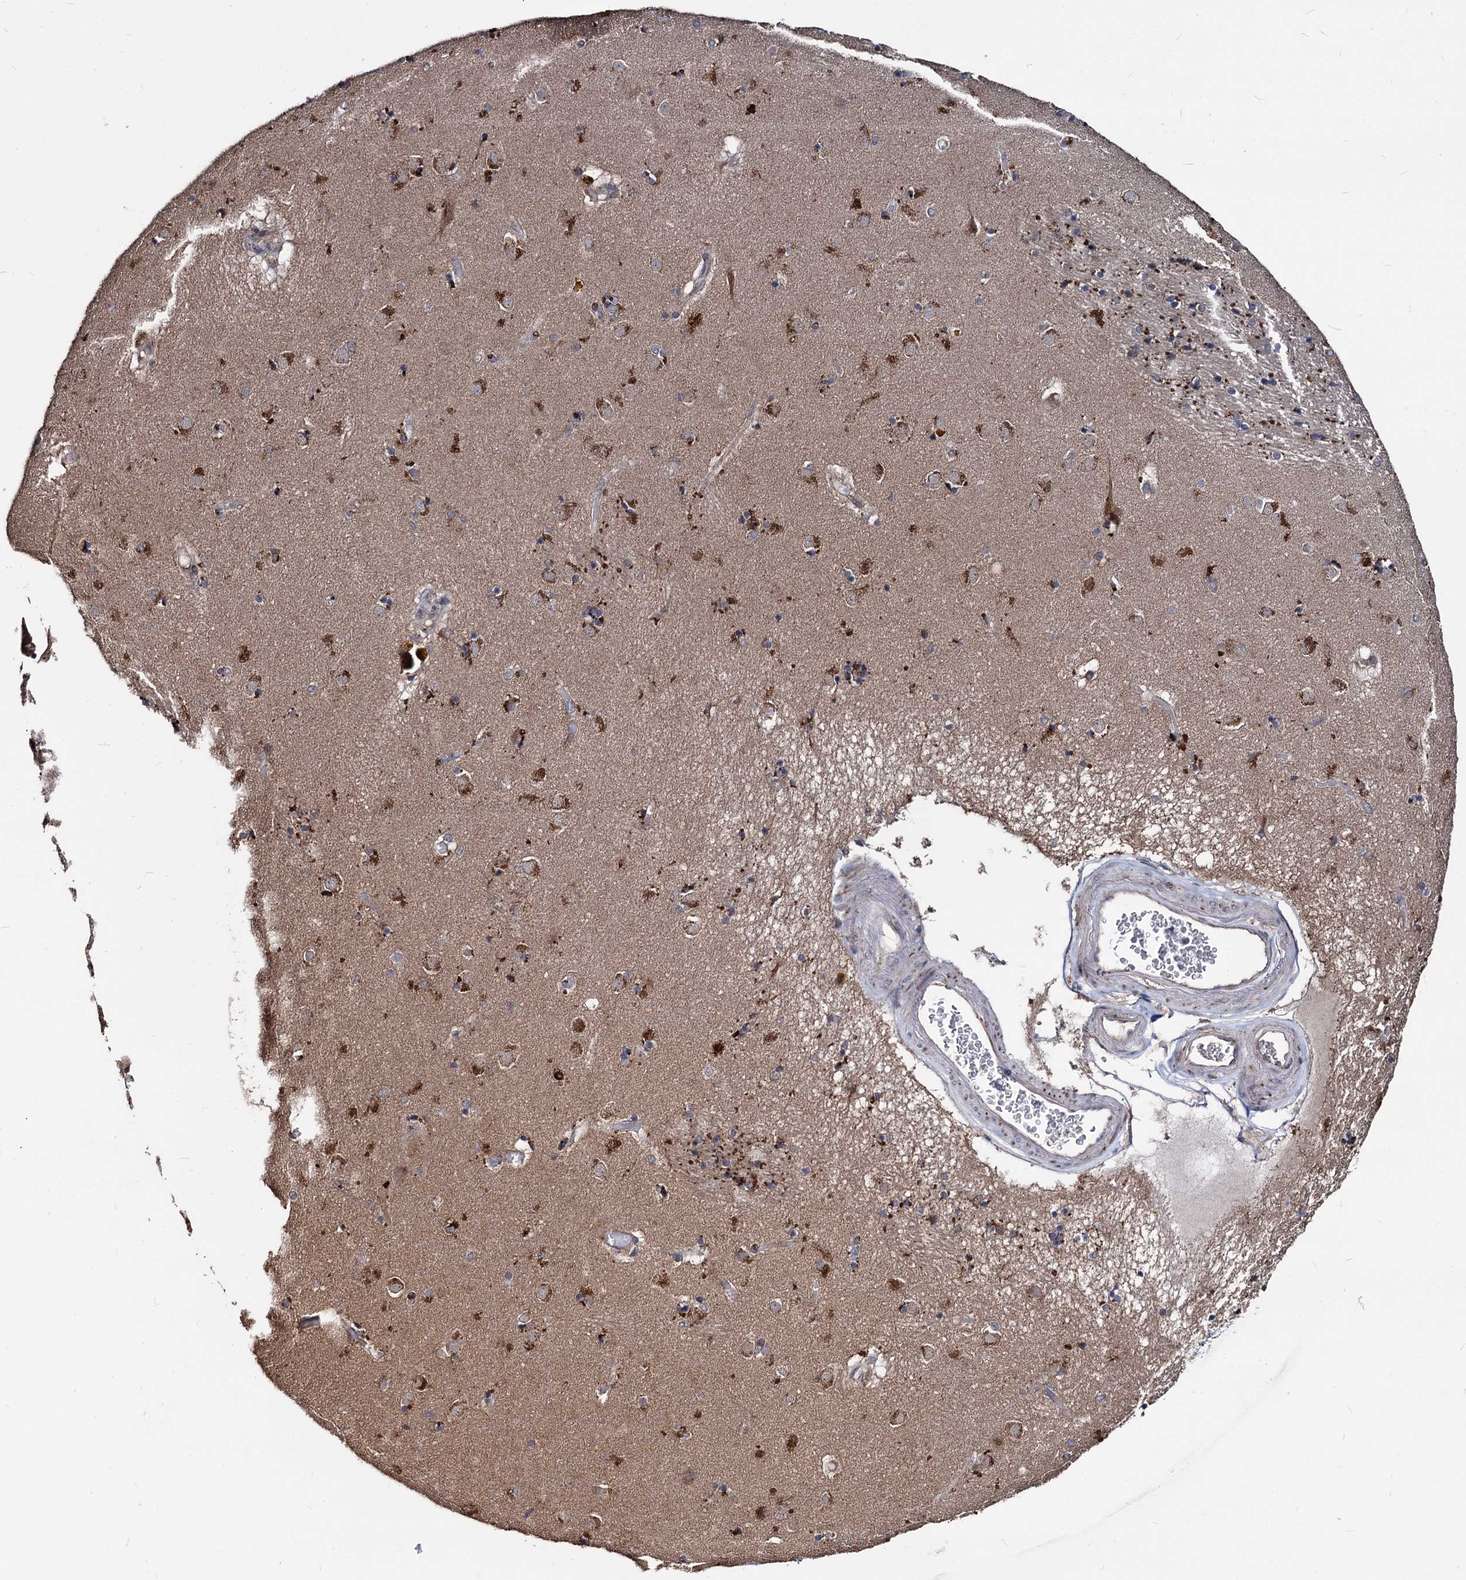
{"staining": {"intensity": "moderate", "quantity": "<25%", "location": "cytoplasmic/membranous"}, "tissue": "caudate", "cell_type": "Glial cells", "image_type": "normal", "snomed": [{"axis": "morphology", "description": "Normal tissue, NOS"}, {"axis": "topography", "description": "Lateral ventricle wall"}], "caption": "The histopathology image demonstrates staining of benign caudate, revealing moderate cytoplasmic/membranous protein expression (brown color) within glial cells. (IHC, brightfield microscopy, high magnification).", "gene": "SMAGP", "patient": {"sex": "male", "age": 70}}